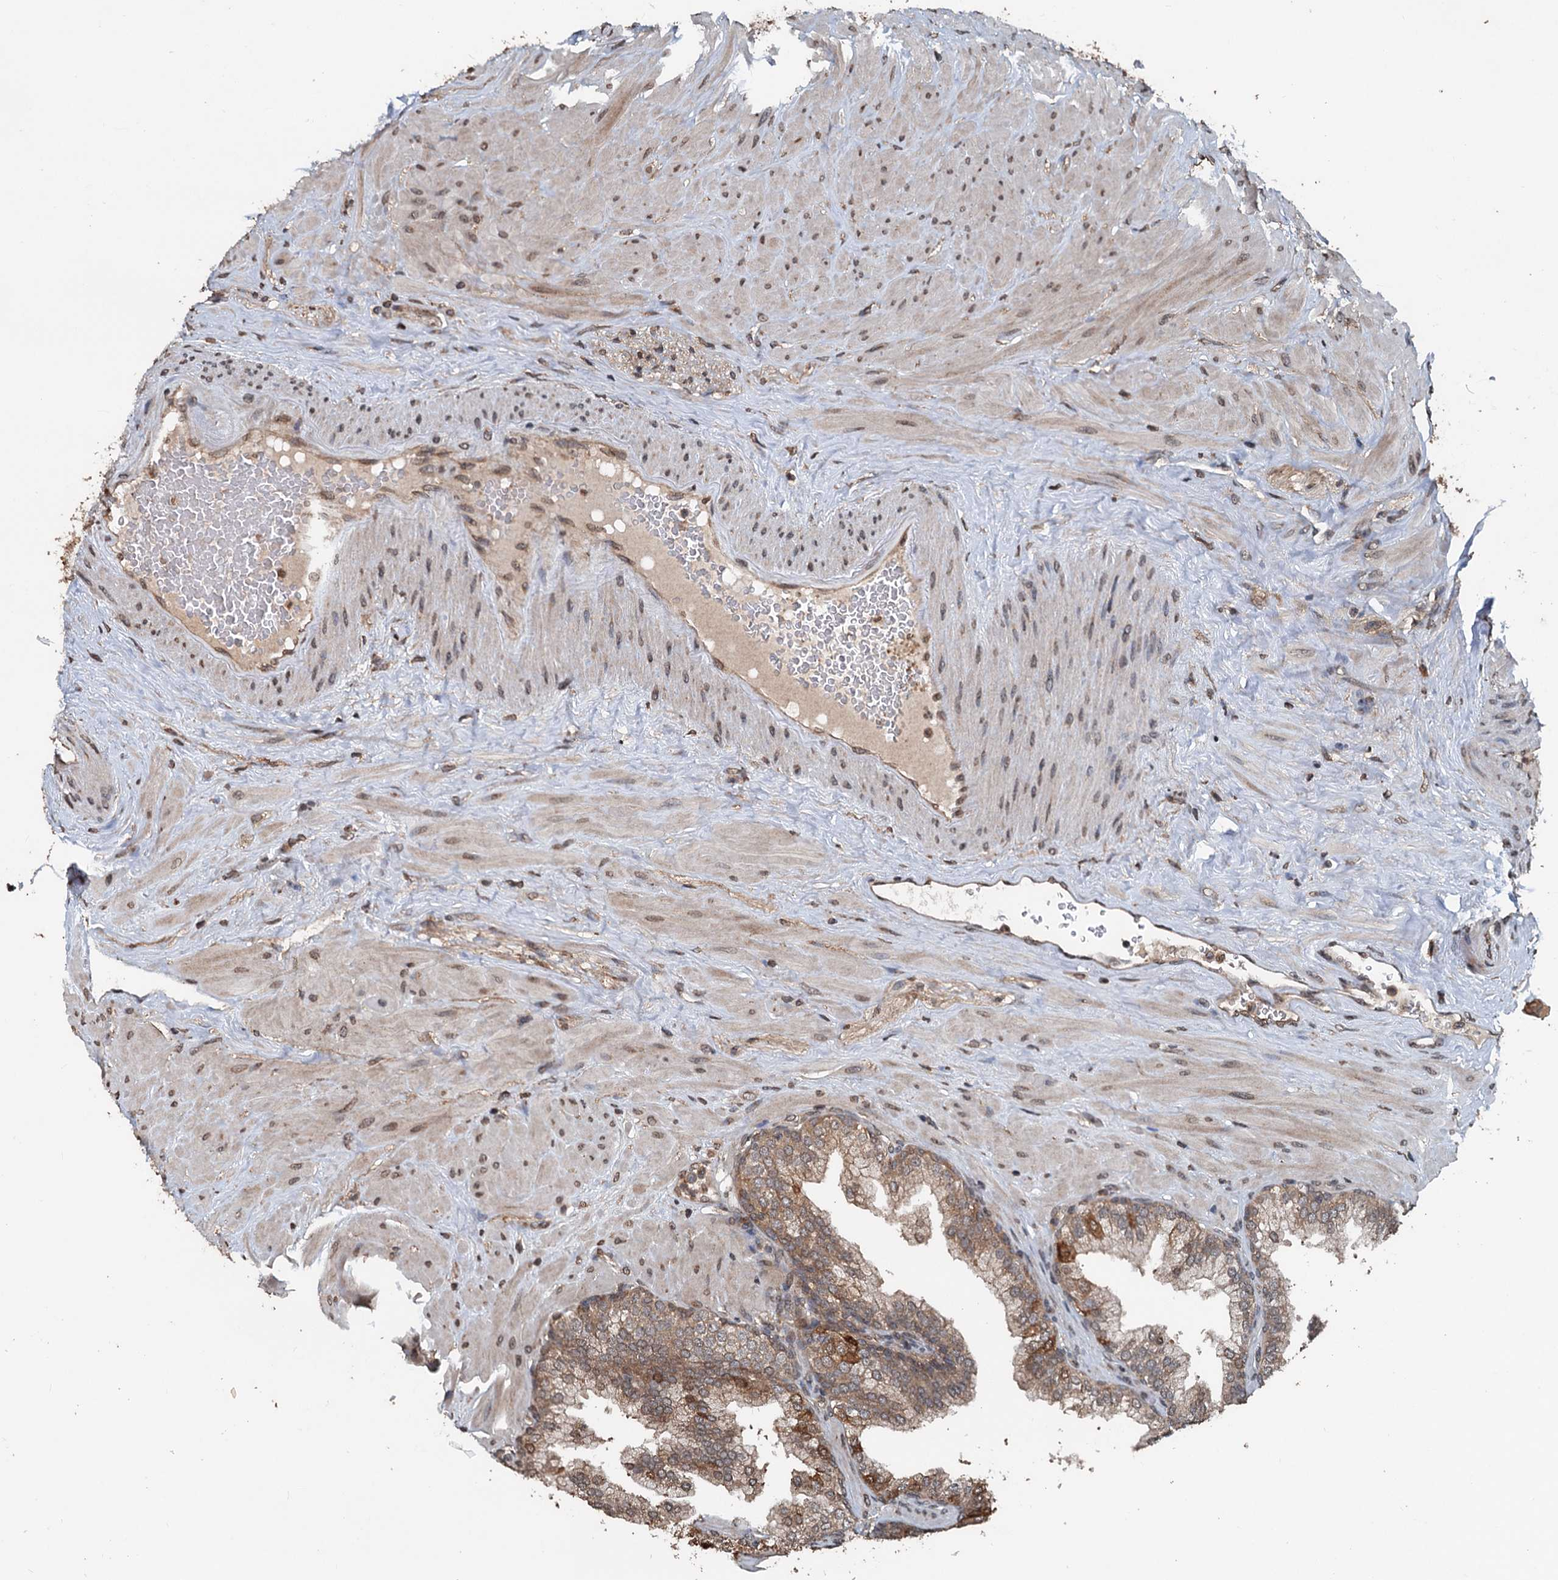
{"staining": {"intensity": "moderate", "quantity": ">75%", "location": "cytoplasmic/membranous"}, "tissue": "prostate", "cell_type": "Glandular cells", "image_type": "normal", "snomed": [{"axis": "morphology", "description": "Normal tissue, NOS"}, {"axis": "topography", "description": "Prostate"}], "caption": "Immunohistochemical staining of benign prostate reveals moderate cytoplasmic/membranous protein expression in approximately >75% of glandular cells.", "gene": "N4BP2L2", "patient": {"sex": "male", "age": 60}}